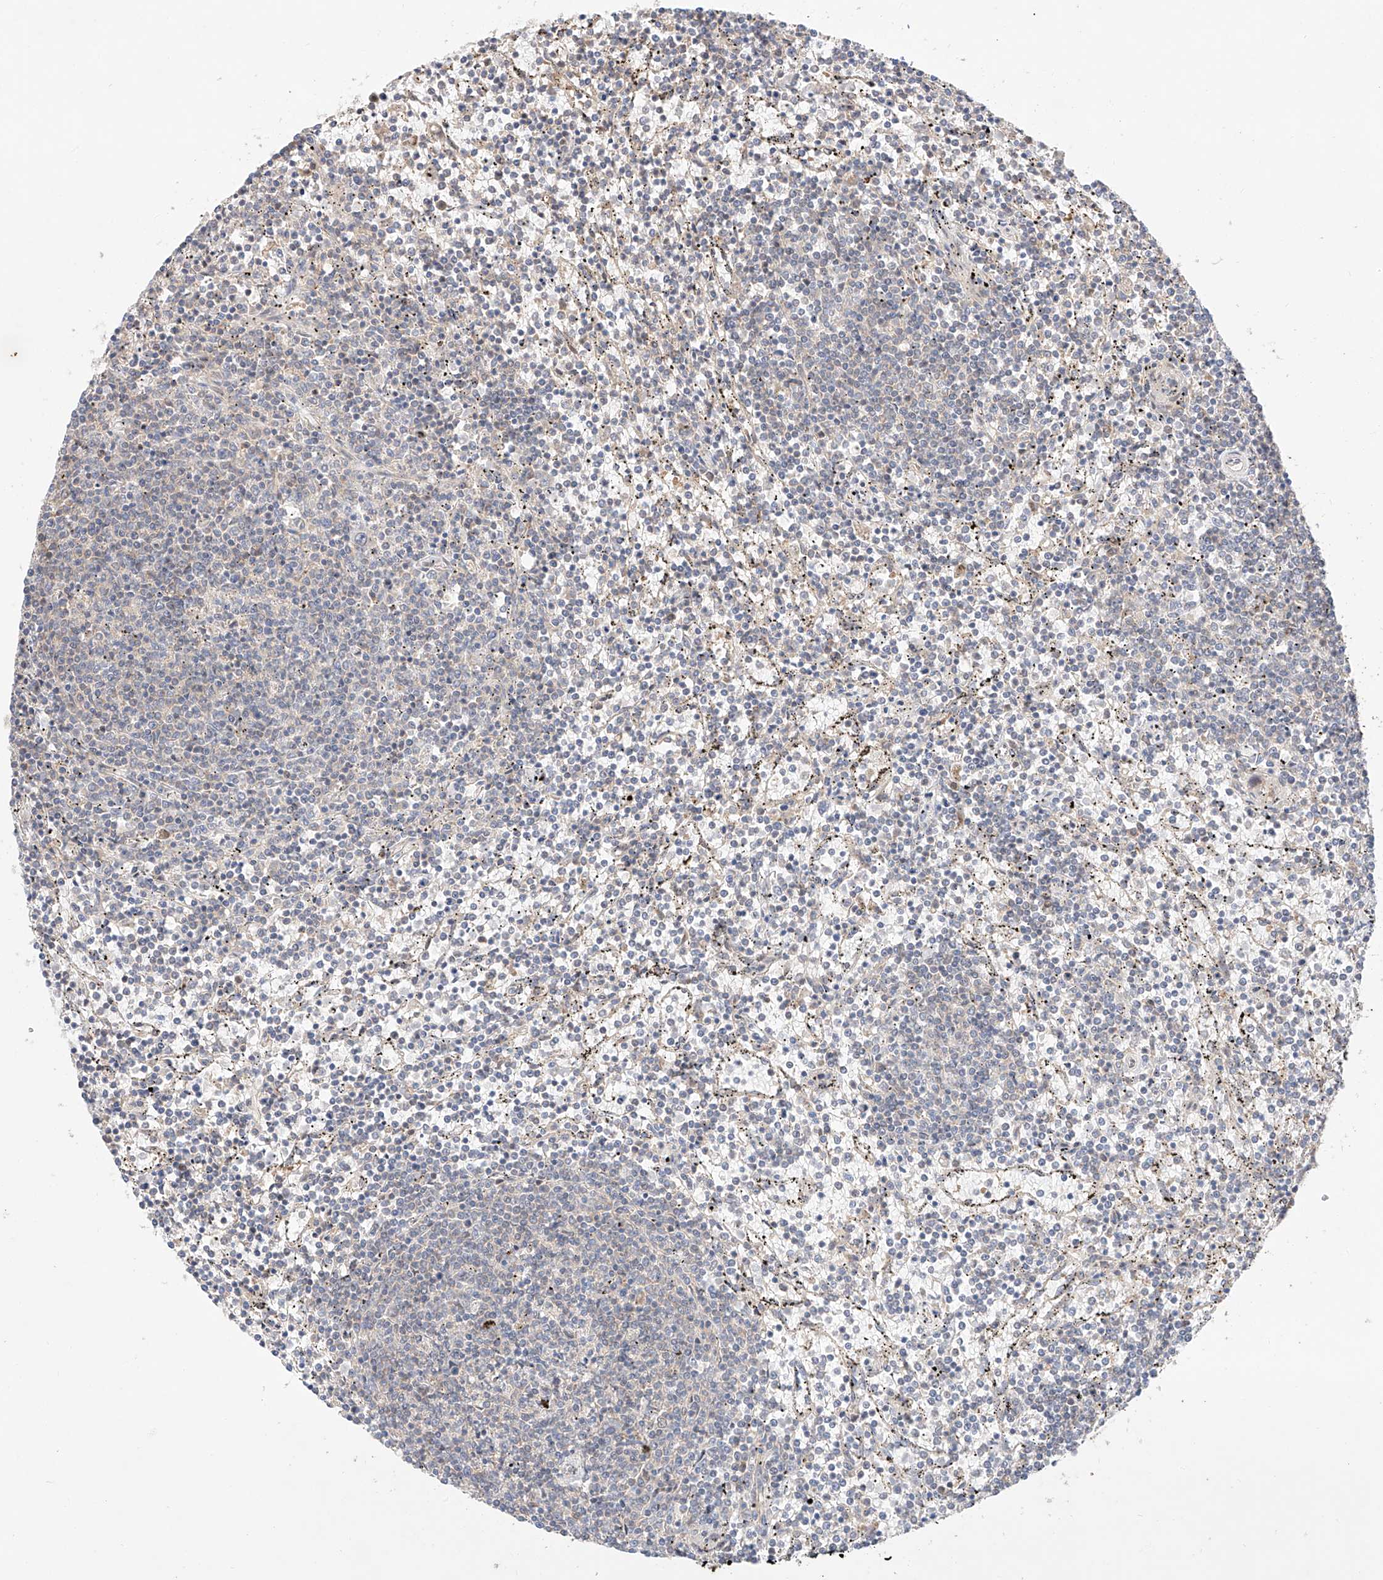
{"staining": {"intensity": "negative", "quantity": "none", "location": "none"}, "tissue": "lymphoma", "cell_type": "Tumor cells", "image_type": "cancer", "snomed": [{"axis": "morphology", "description": "Malignant lymphoma, non-Hodgkin's type, Low grade"}, {"axis": "topography", "description": "Spleen"}], "caption": "Tumor cells show no significant protein positivity in lymphoma.", "gene": "GCNT1", "patient": {"sex": "female", "age": 50}}